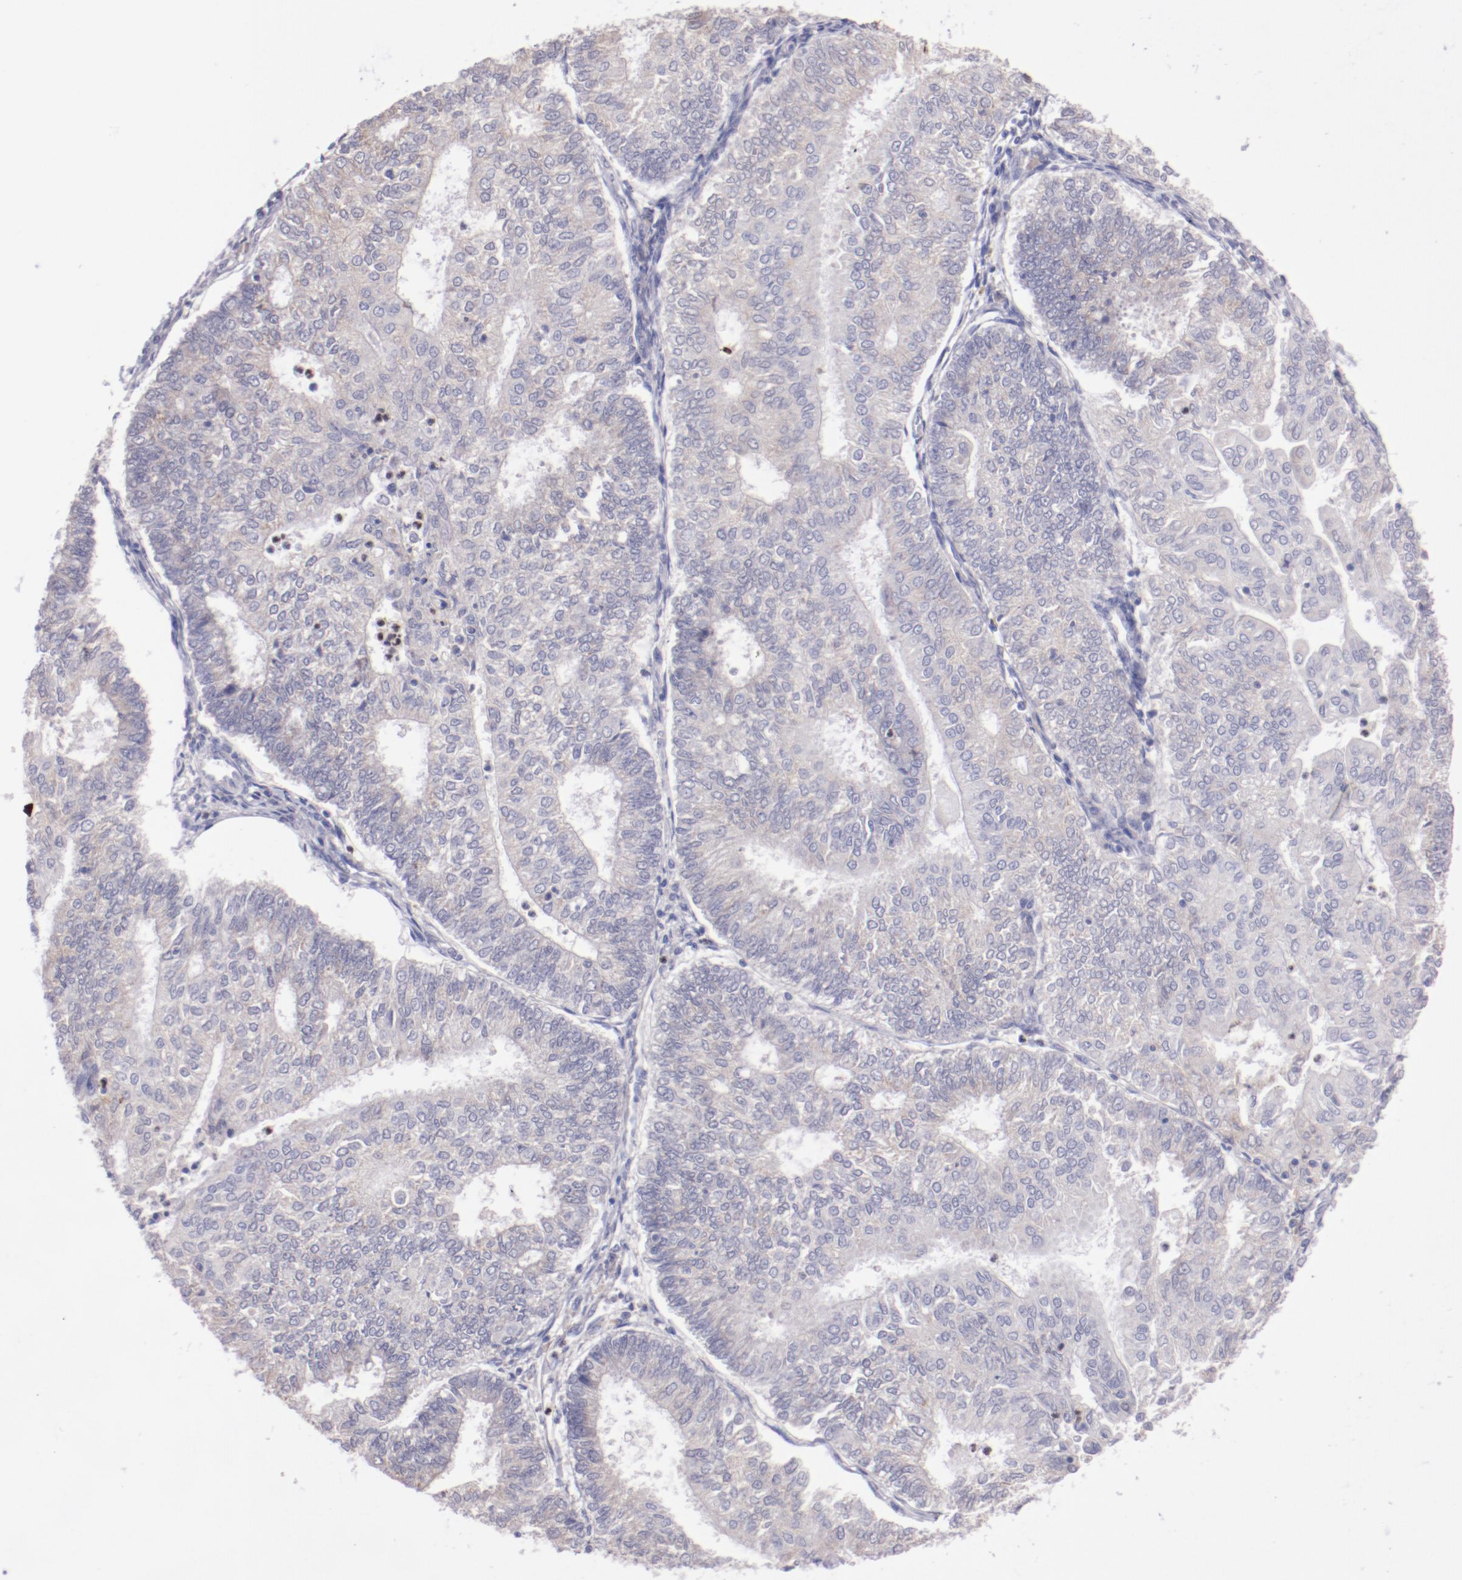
{"staining": {"intensity": "negative", "quantity": "none", "location": "none"}, "tissue": "endometrial cancer", "cell_type": "Tumor cells", "image_type": "cancer", "snomed": [{"axis": "morphology", "description": "Adenocarcinoma, NOS"}, {"axis": "topography", "description": "Endometrium"}], "caption": "Human endometrial cancer stained for a protein using immunohistochemistry (IHC) exhibits no staining in tumor cells.", "gene": "TRAF3", "patient": {"sex": "female", "age": 59}}